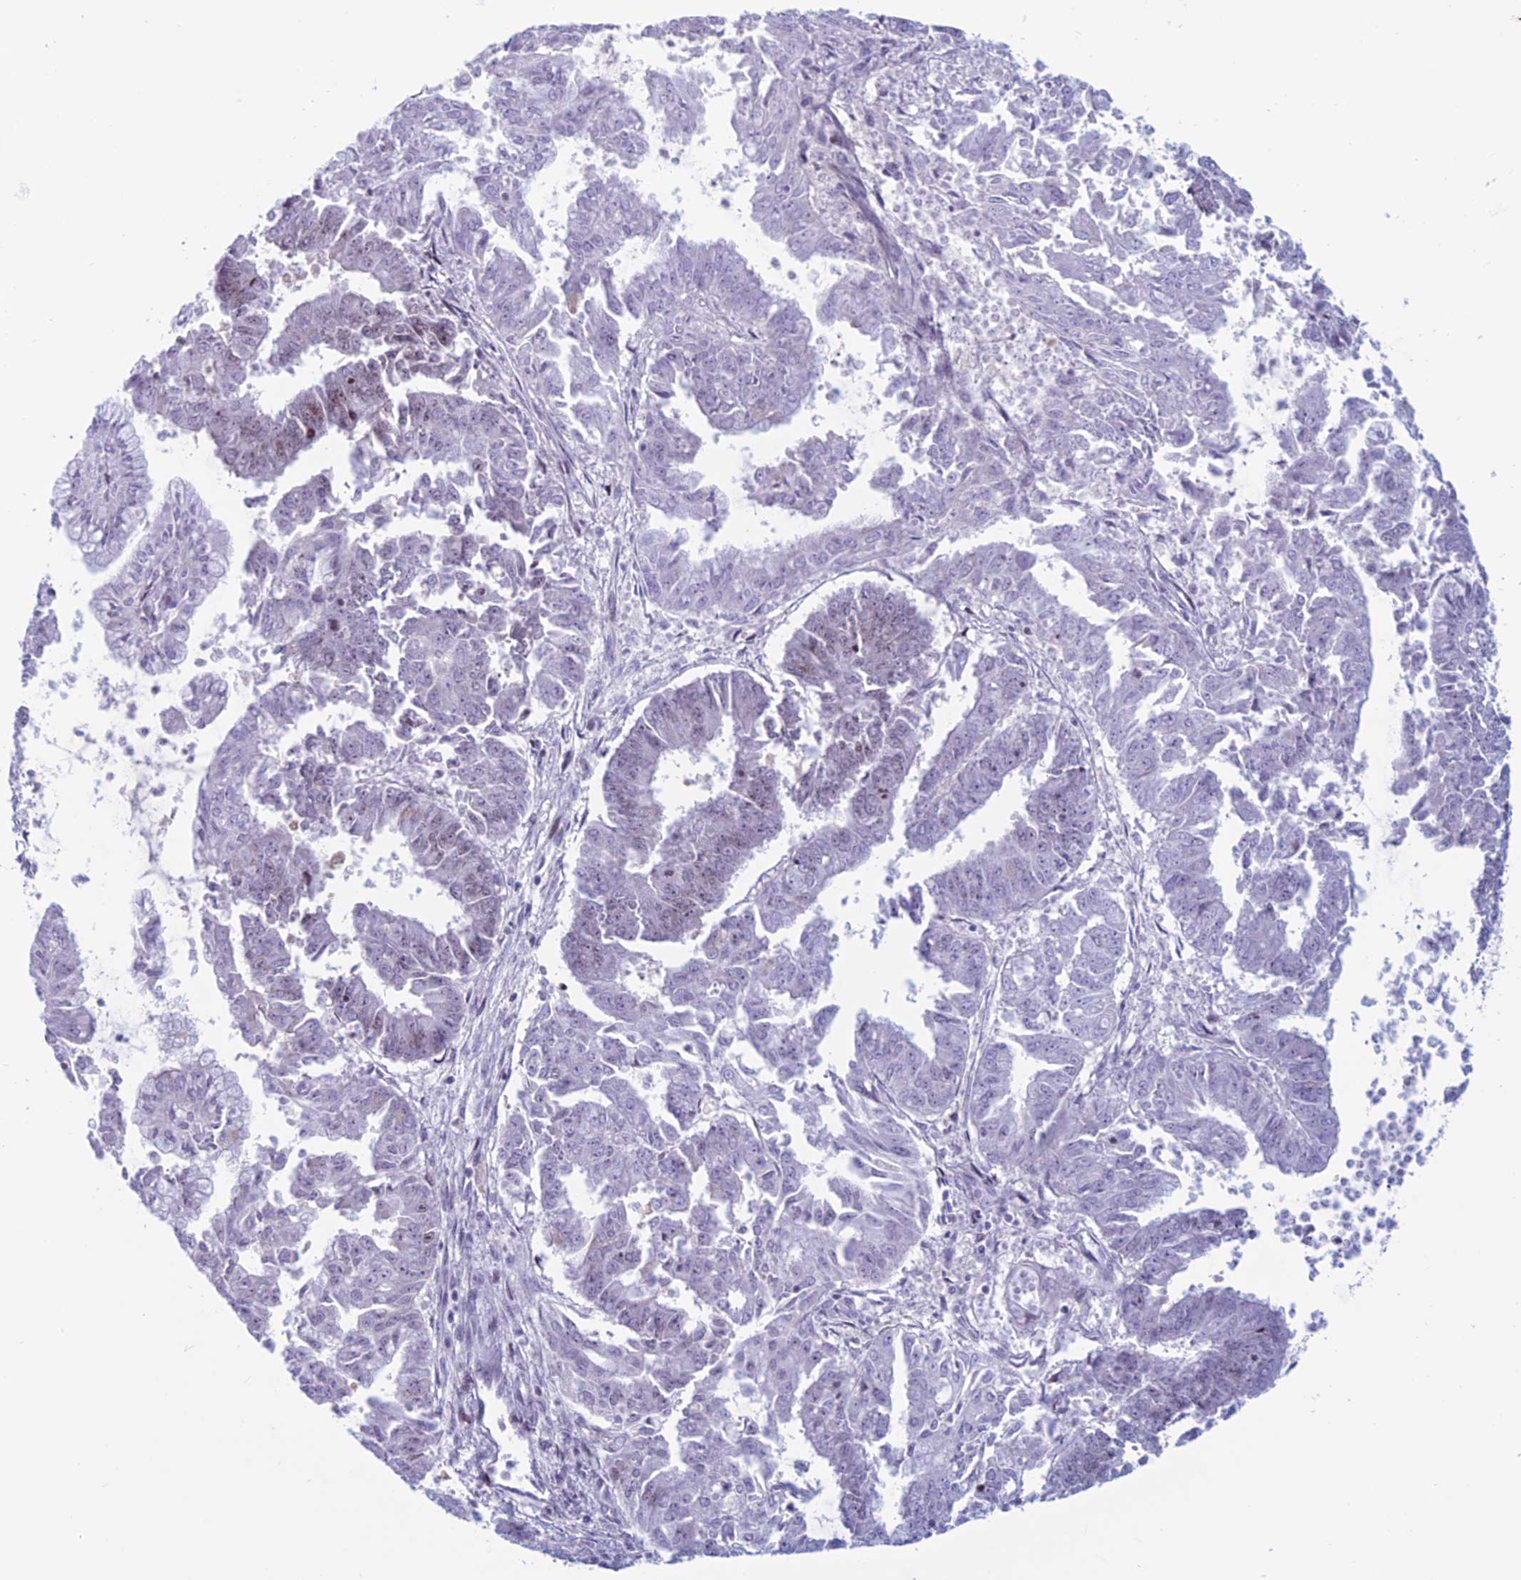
{"staining": {"intensity": "weak", "quantity": "<25%", "location": "nuclear"}, "tissue": "endometrial cancer", "cell_type": "Tumor cells", "image_type": "cancer", "snomed": [{"axis": "morphology", "description": "Adenocarcinoma, NOS"}, {"axis": "topography", "description": "Endometrium"}], "caption": "IHC photomicrograph of neoplastic tissue: adenocarcinoma (endometrial) stained with DAB shows no significant protein positivity in tumor cells.", "gene": "CERS6", "patient": {"sex": "female", "age": 73}}